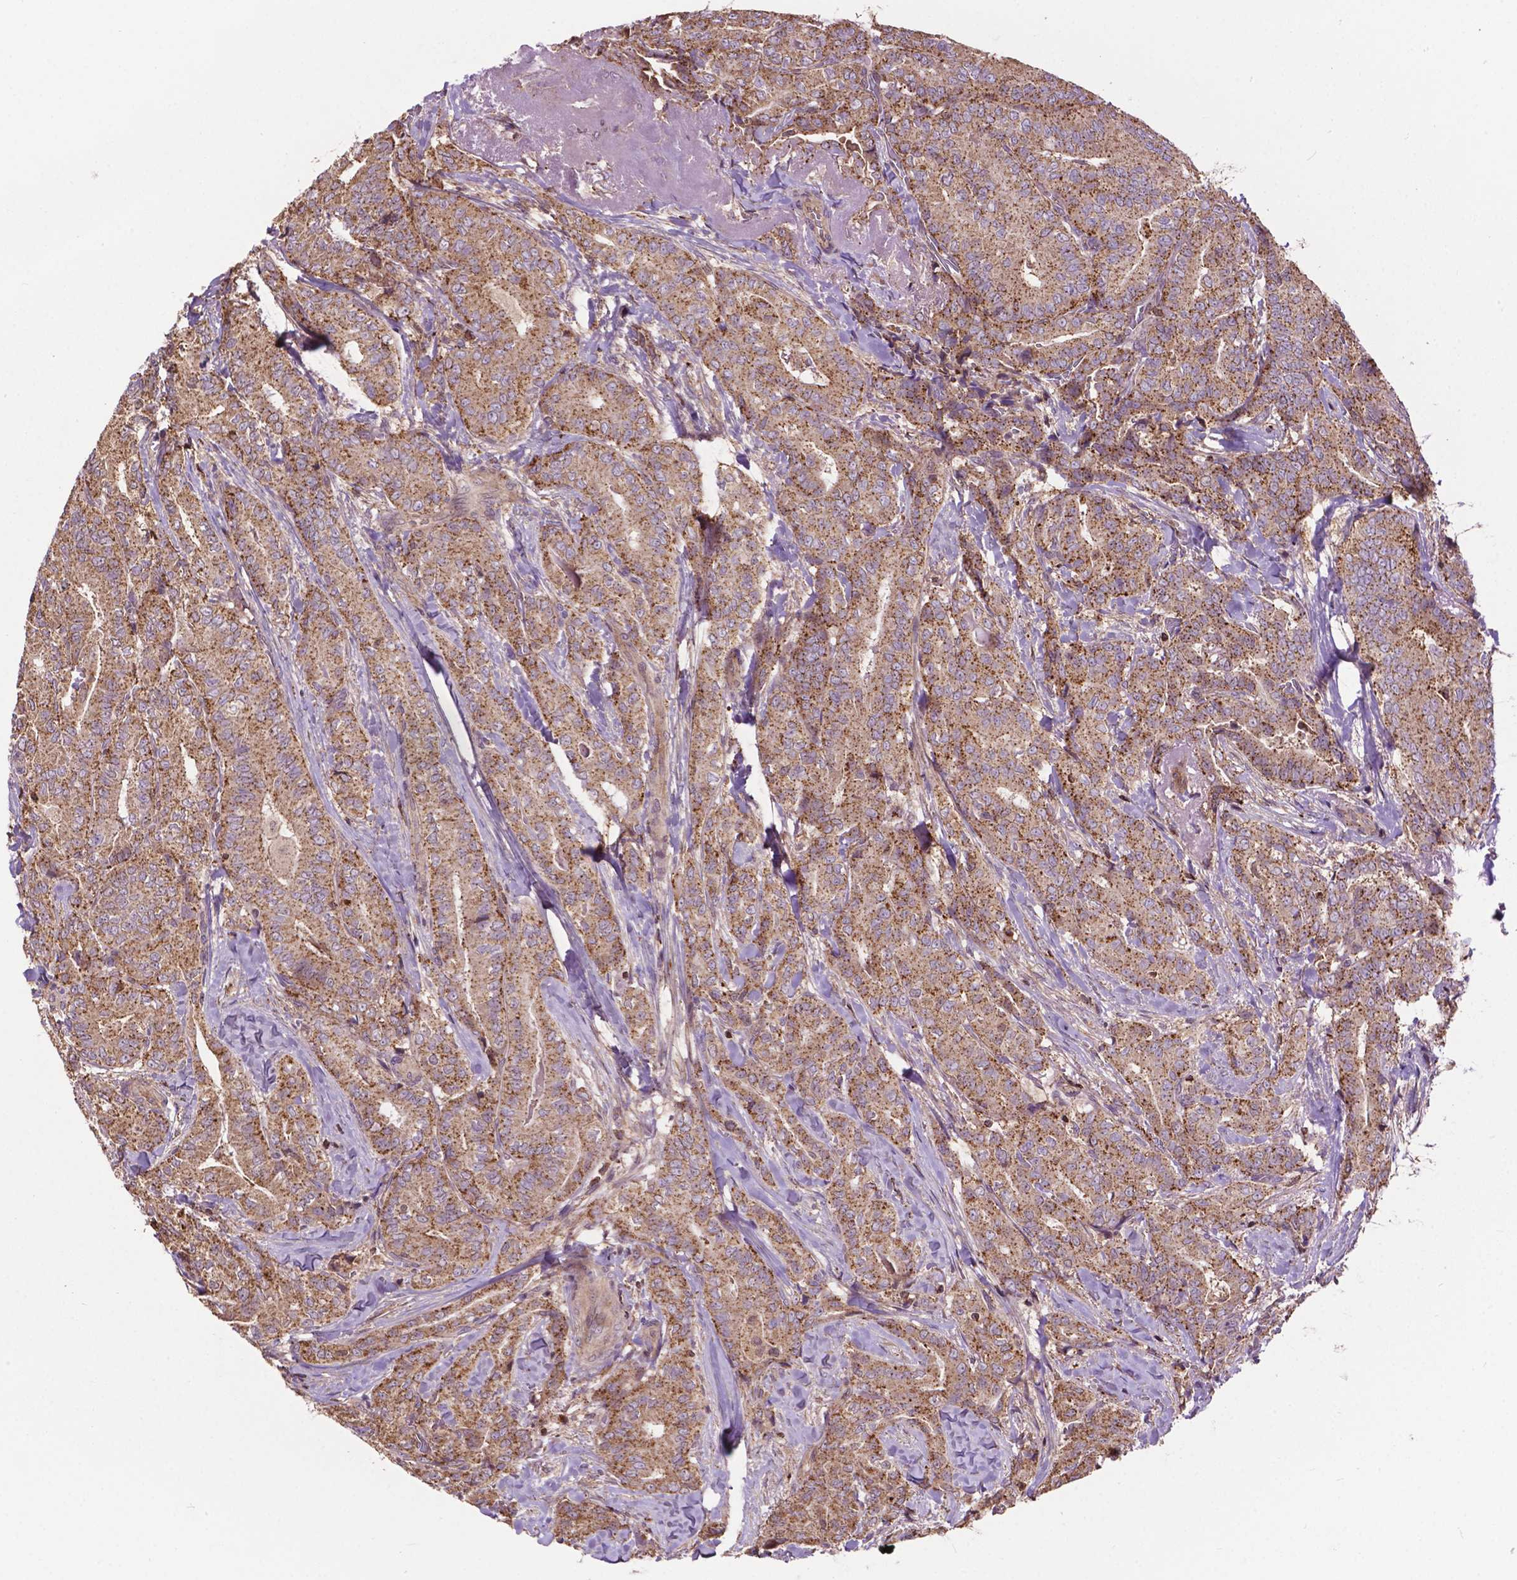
{"staining": {"intensity": "moderate", "quantity": ">75%", "location": "cytoplasmic/membranous"}, "tissue": "thyroid cancer", "cell_type": "Tumor cells", "image_type": "cancer", "snomed": [{"axis": "morphology", "description": "Papillary adenocarcinoma, NOS"}, {"axis": "topography", "description": "Thyroid gland"}], "caption": "Moderate cytoplasmic/membranous expression is present in approximately >75% of tumor cells in thyroid cancer. (DAB = brown stain, brightfield microscopy at high magnification).", "gene": "CHMP4A", "patient": {"sex": "male", "age": 61}}